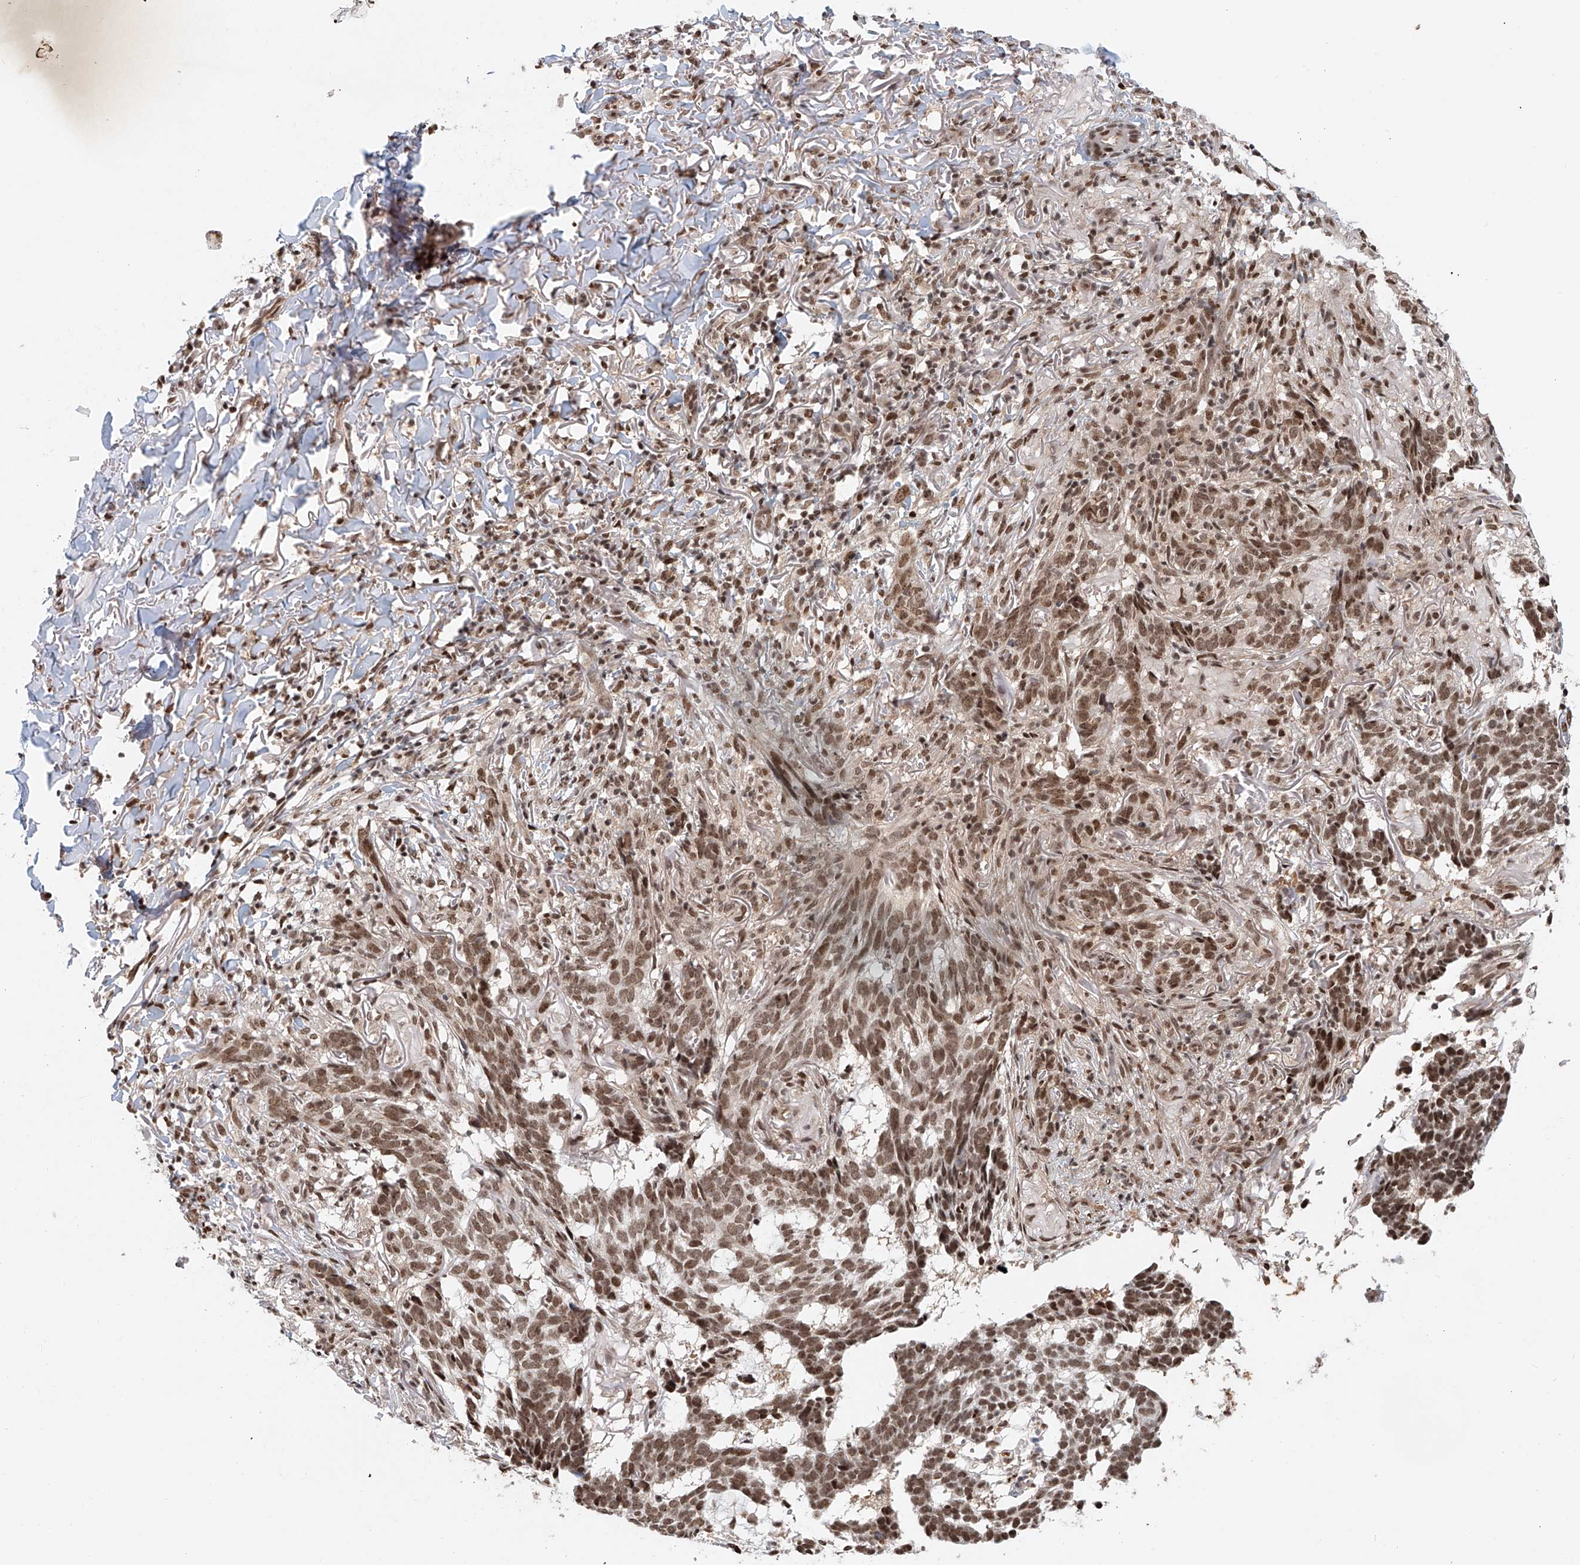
{"staining": {"intensity": "moderate", "quantity": ">75%", "location": "nuclear"}, "tissue": "skin cancer", "cell_type": "Tumor cells", "image_type": "cancer", "snomed": [{"axis": "morphology", "description": "Basal cell carcinoma"}, {"axis": "topography", "description": "Skin"}], "caption": "Protein staining demonstrates moderate nuclear positivity in about >75% of tumor cells in basal cell carcinoma (skin). The protein is shown in brown color, while the nuclei are stained blue.", "gene": "ZNF470", "patient": {"sex": "male", "age": 85}}